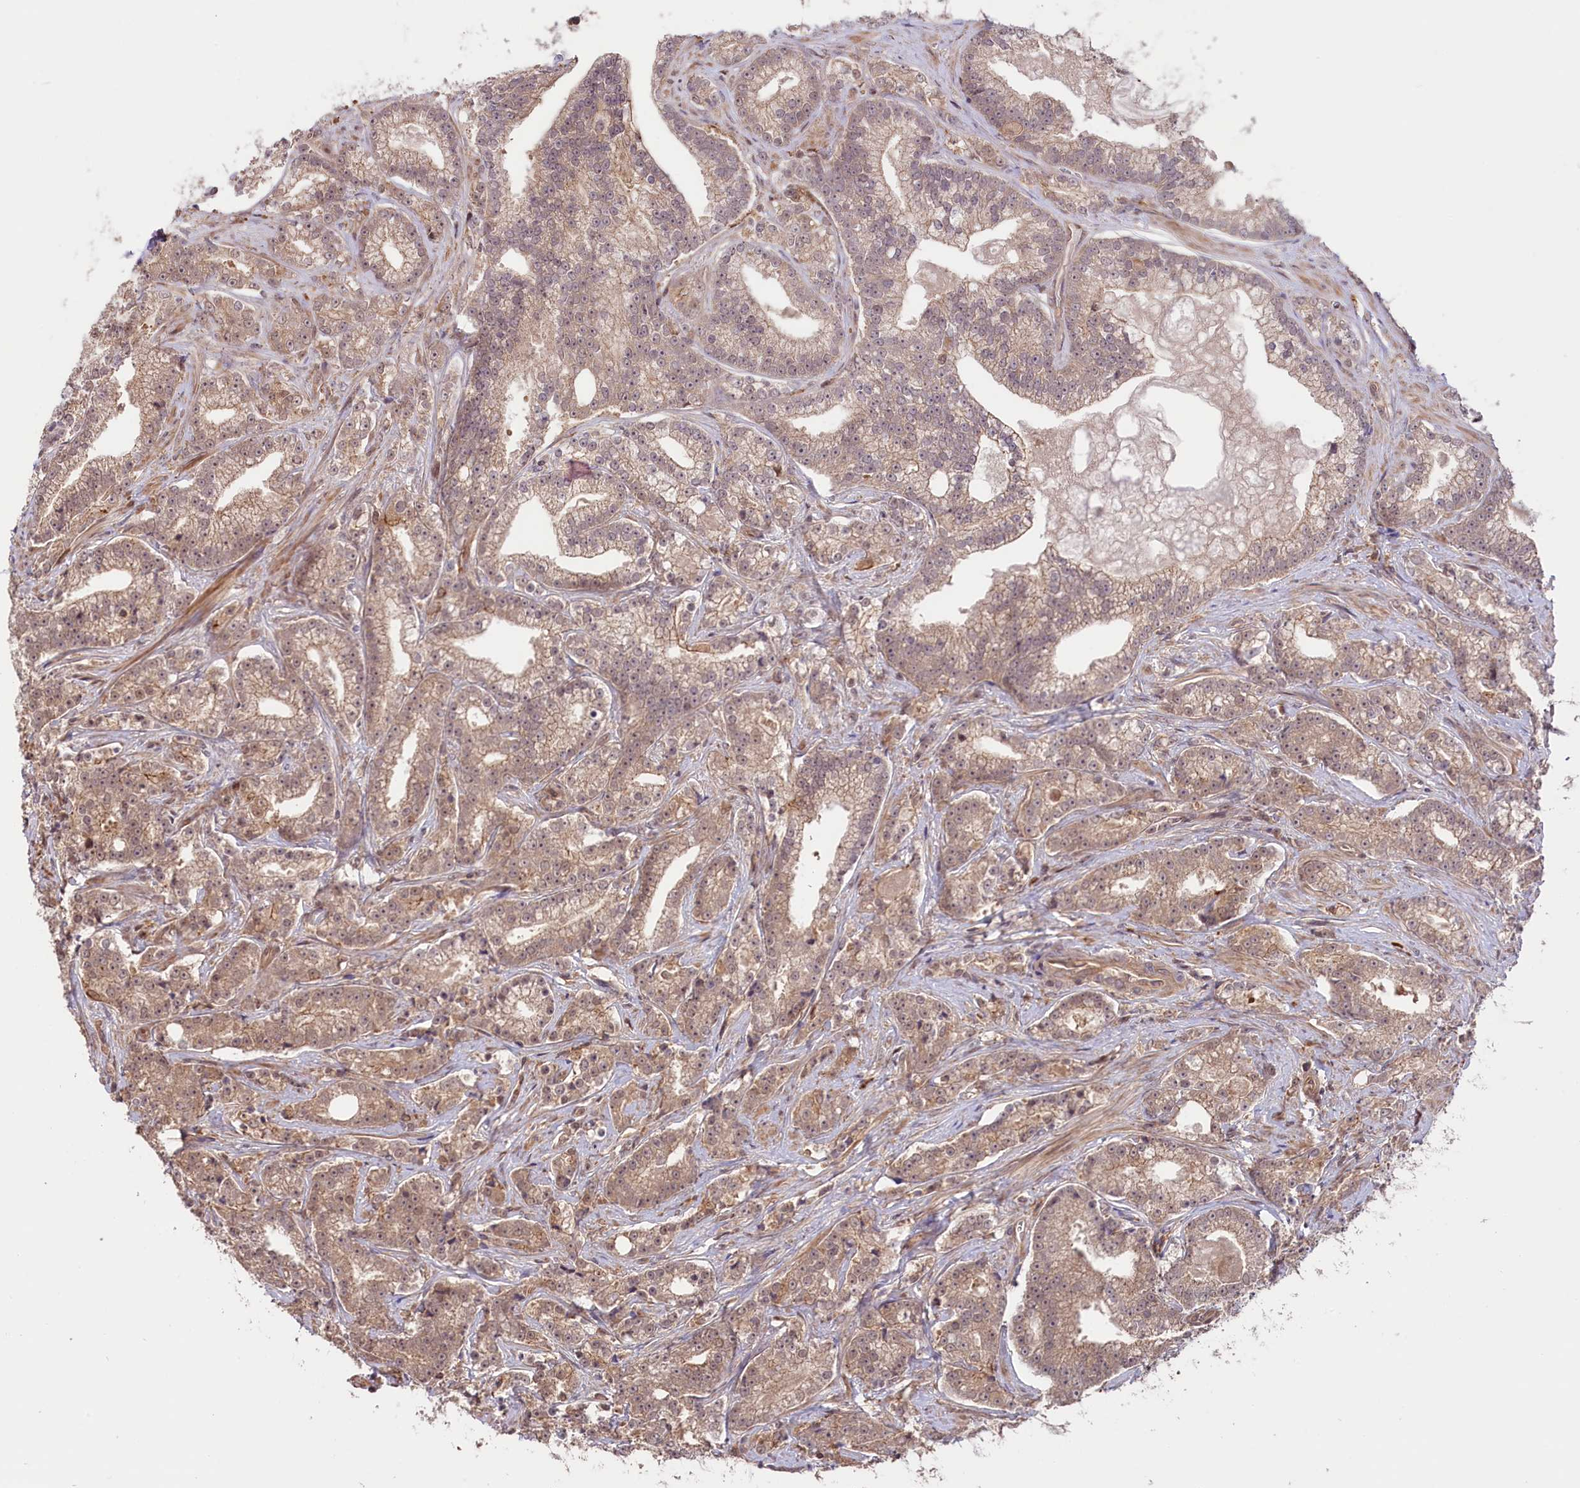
{"staining": {"intensity": "weak", "quantity": "25%-75%", "location": "cytoplasmic/membranous,nuclear"}, "tissue": "prostate cancer", "cell_type": "Tumor cells", "image_type": "cancer", "snomed": [{"axis": "morphology", "description": "Adenocarcinoma, High grade"}, {"axis": "topography", "description": "Prostate"}], "caption": "Weak cytoplasmic/membranous and nuclear staining for a protein is seen in approximately 25%-75% of tumor cells of prostate adenocarcinoma (high-grade) using IHC.", "gene": "RIC8A", "patient": {"sex": "male", "age": 67}}